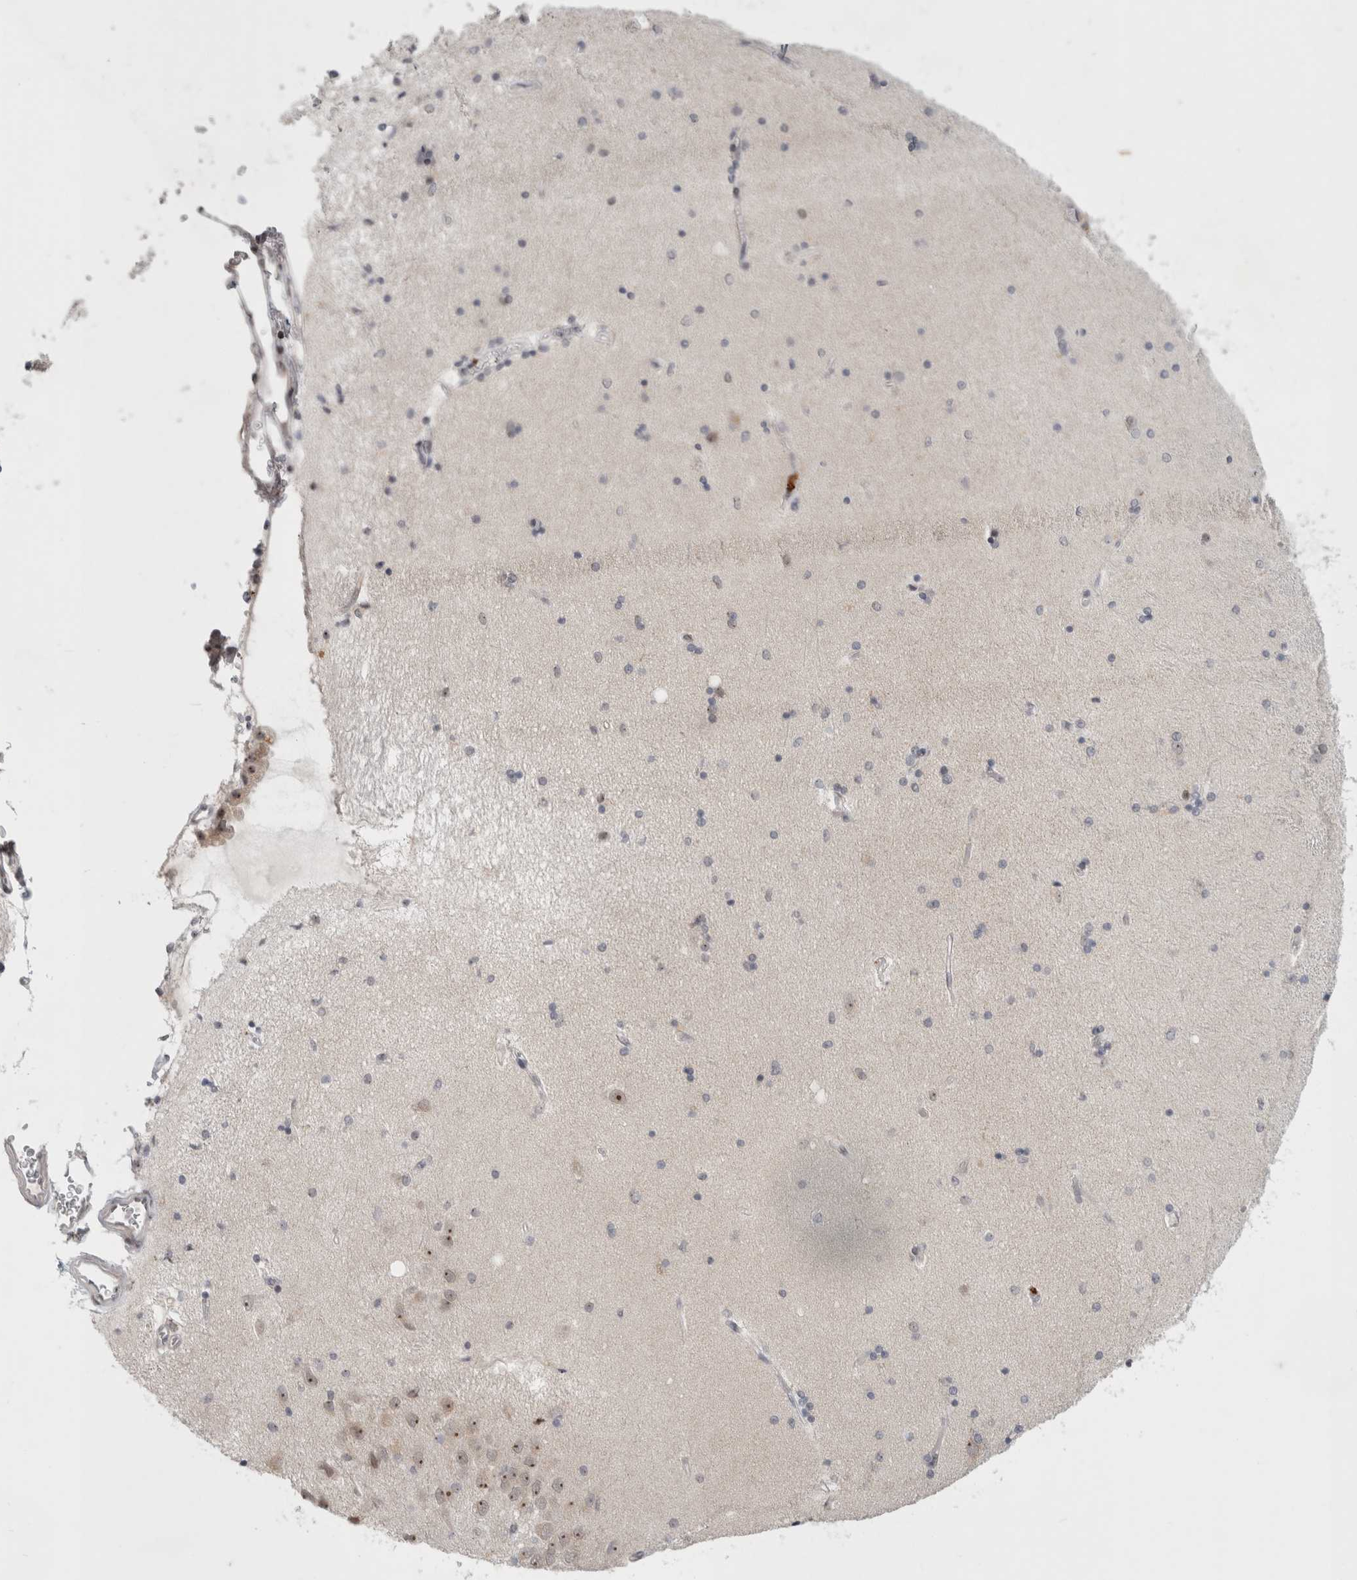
{"staining": {"intensity": "negative", "quantity": "none", "location": "none"}, "tissue": "hippocampus", "cell_type": "Glial cells", "image_type": "normal", "snomed": [{"axis": "morphology", "description": "Normal tissue, NOS"}, {"axis": "topography", "description": "Hippocampus"}], "caption": "Glial cells are negative for protein expression in benign human hippocampus. (DAB immunohistochemistry visualized using brightfield microscopy, high magnification).", "gene": "SENP6", "patient": {"sex": "female", "age": 54}}